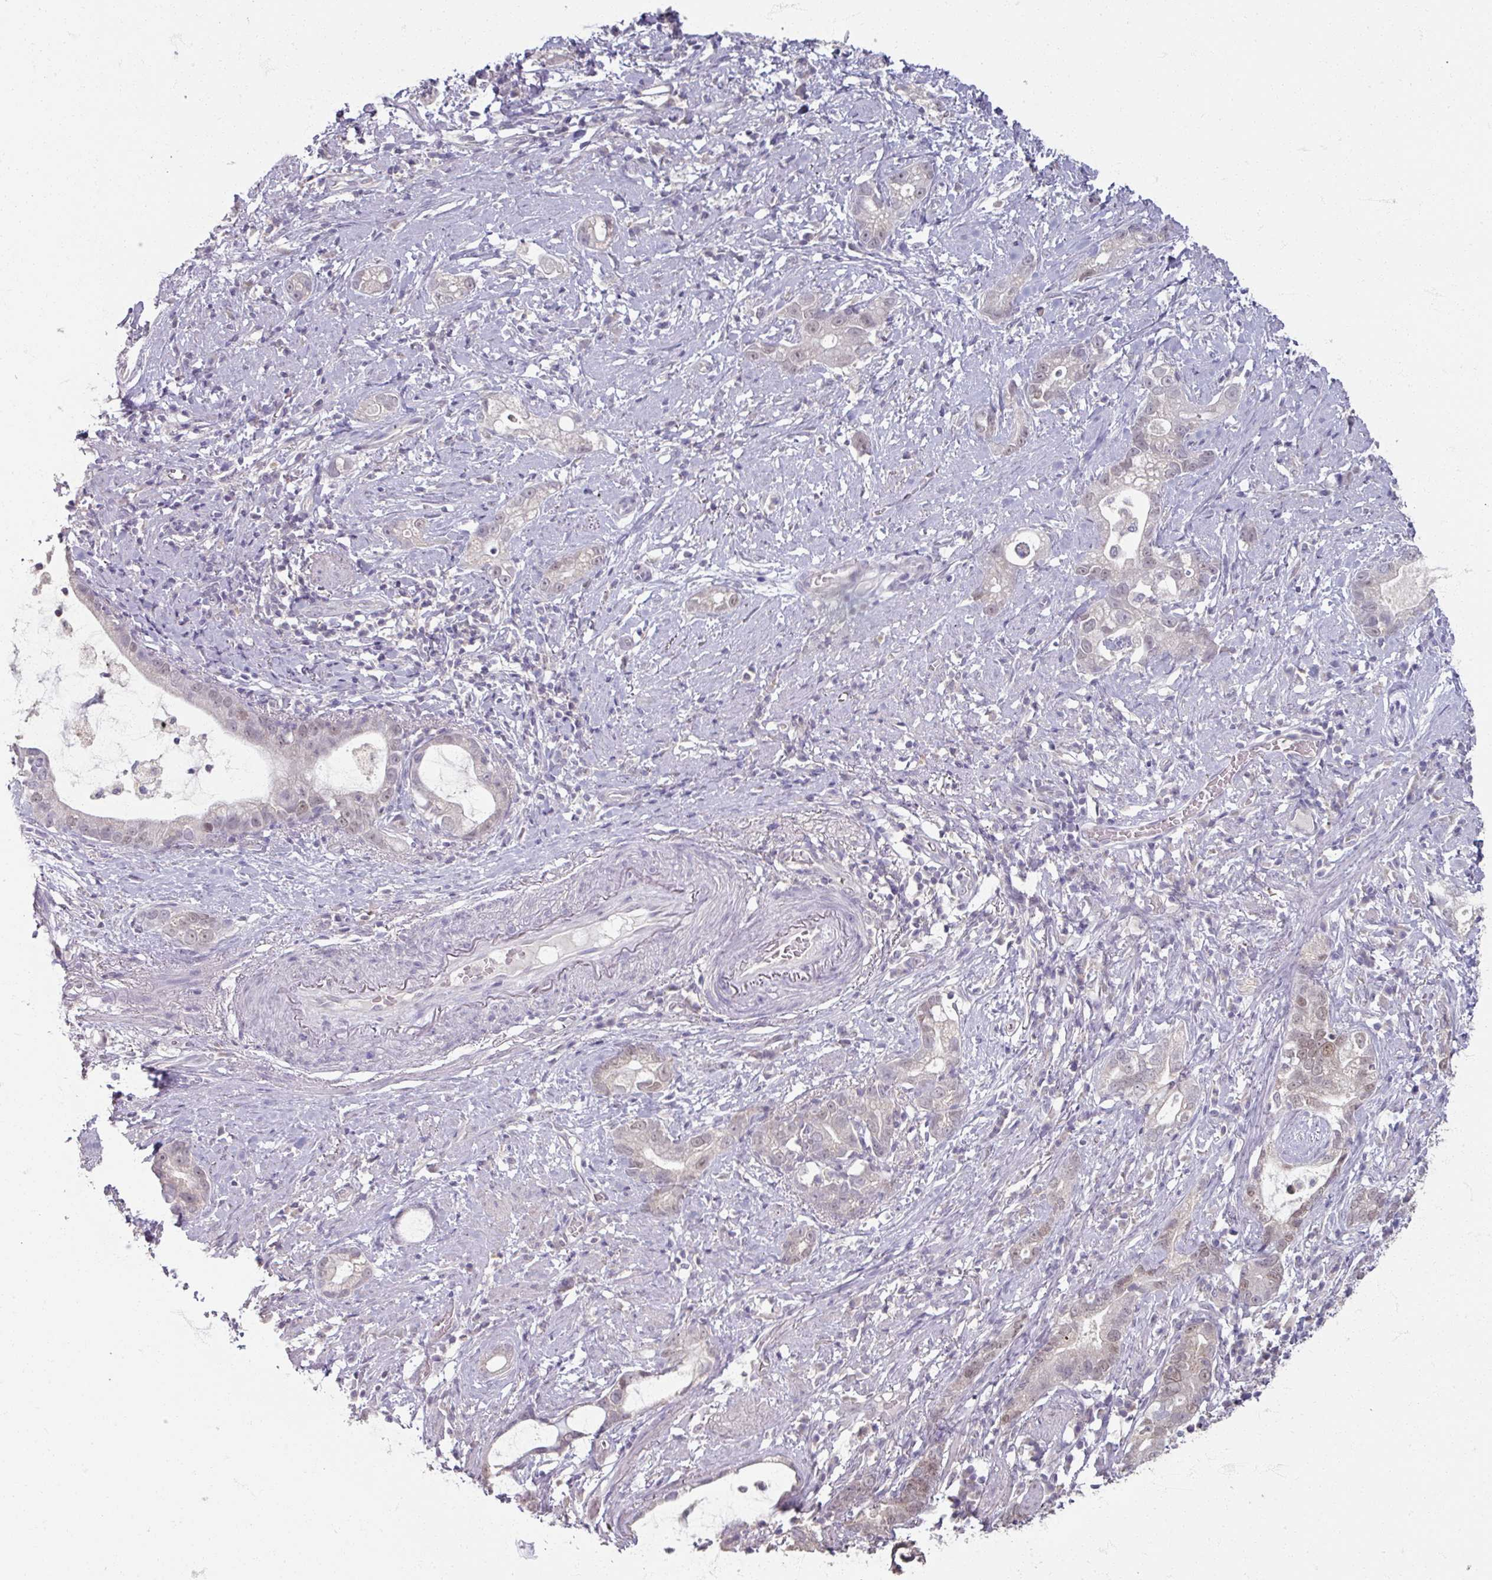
{"staining": {"intensity": "weak", "quantity": "<25%", "location": "nuclear"}, "tissue": "stomach cancer", "cell_type": "Tumor cells", "image_type": "cancer", "snomed": [{"axis": "morphology", "description": "Adenocarcinoma, NOS"}, {"axis": "topography", "description": "Stomach"}], "caption": "The photomicrograph demonstrates no significant expression in tumor cells of adenocarcinoma (stomach).", "gene": "SOX11", "patient": {"sex": "male", "age": 55}}